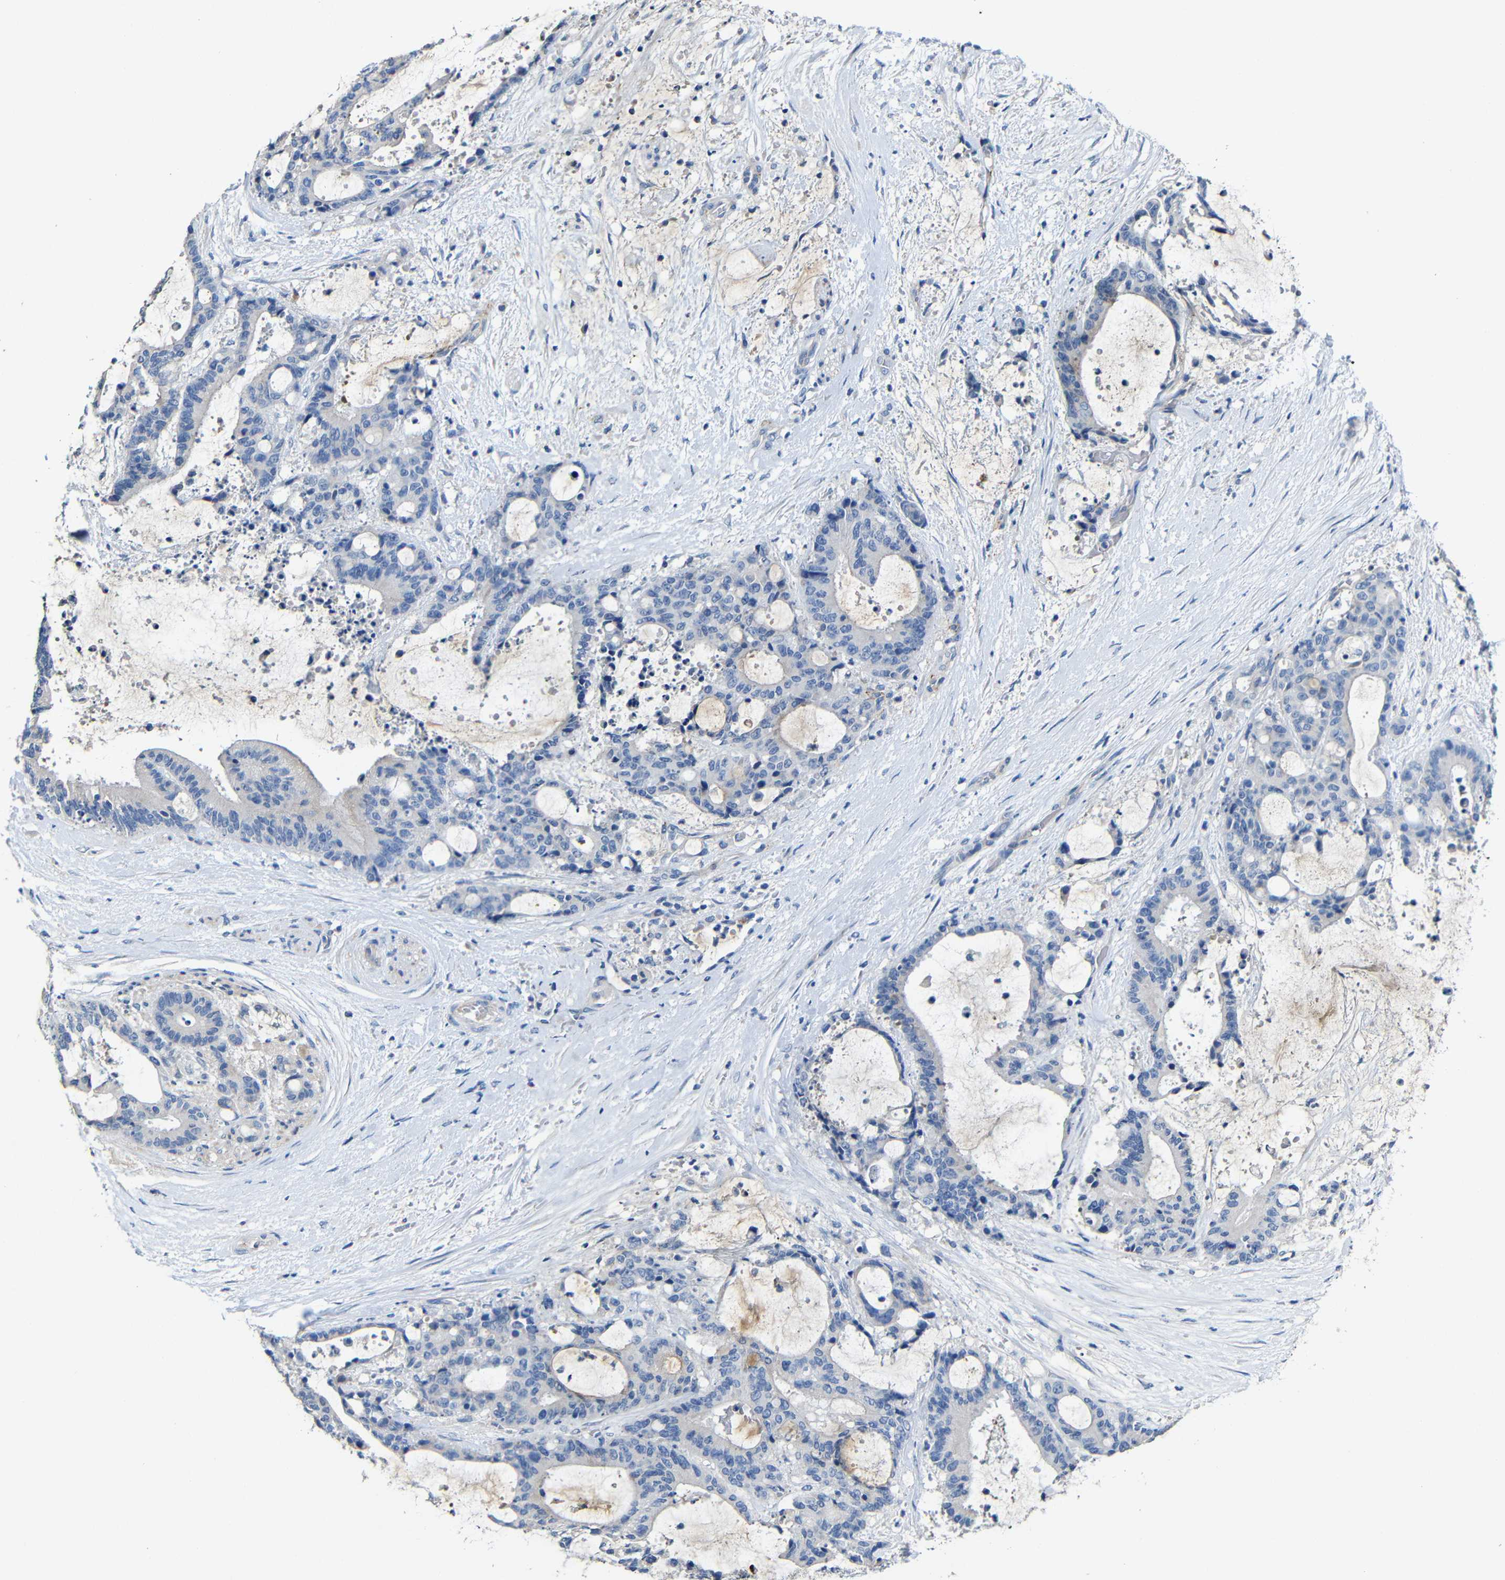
{"staining": {"intensity": "negative", "quantity": "none", "location": "none"}, "tissue": "liver cancer", "cell_type": "Tumor cells", "image_type": "cancer", "snomed": [{"axis": "morphology", "description": "Normal tissue, NOS"}, {"axis": "morphology", "description": "Cholangiocarcinoma"}, {"axis": "topography", "description": "Liver"}, {"axis": "topography", "description": "Peripheral nerve tissue"}], "caption": "Immunohistochemistry (IHC) photomicrograph of neoplastic tissue: liver cholangiocarcinoma stained with DAB demonstrates no significant protein positivity in tumor cells.", "gene": "ACKR2", "patient": {"sex": "female", "age": 73}}